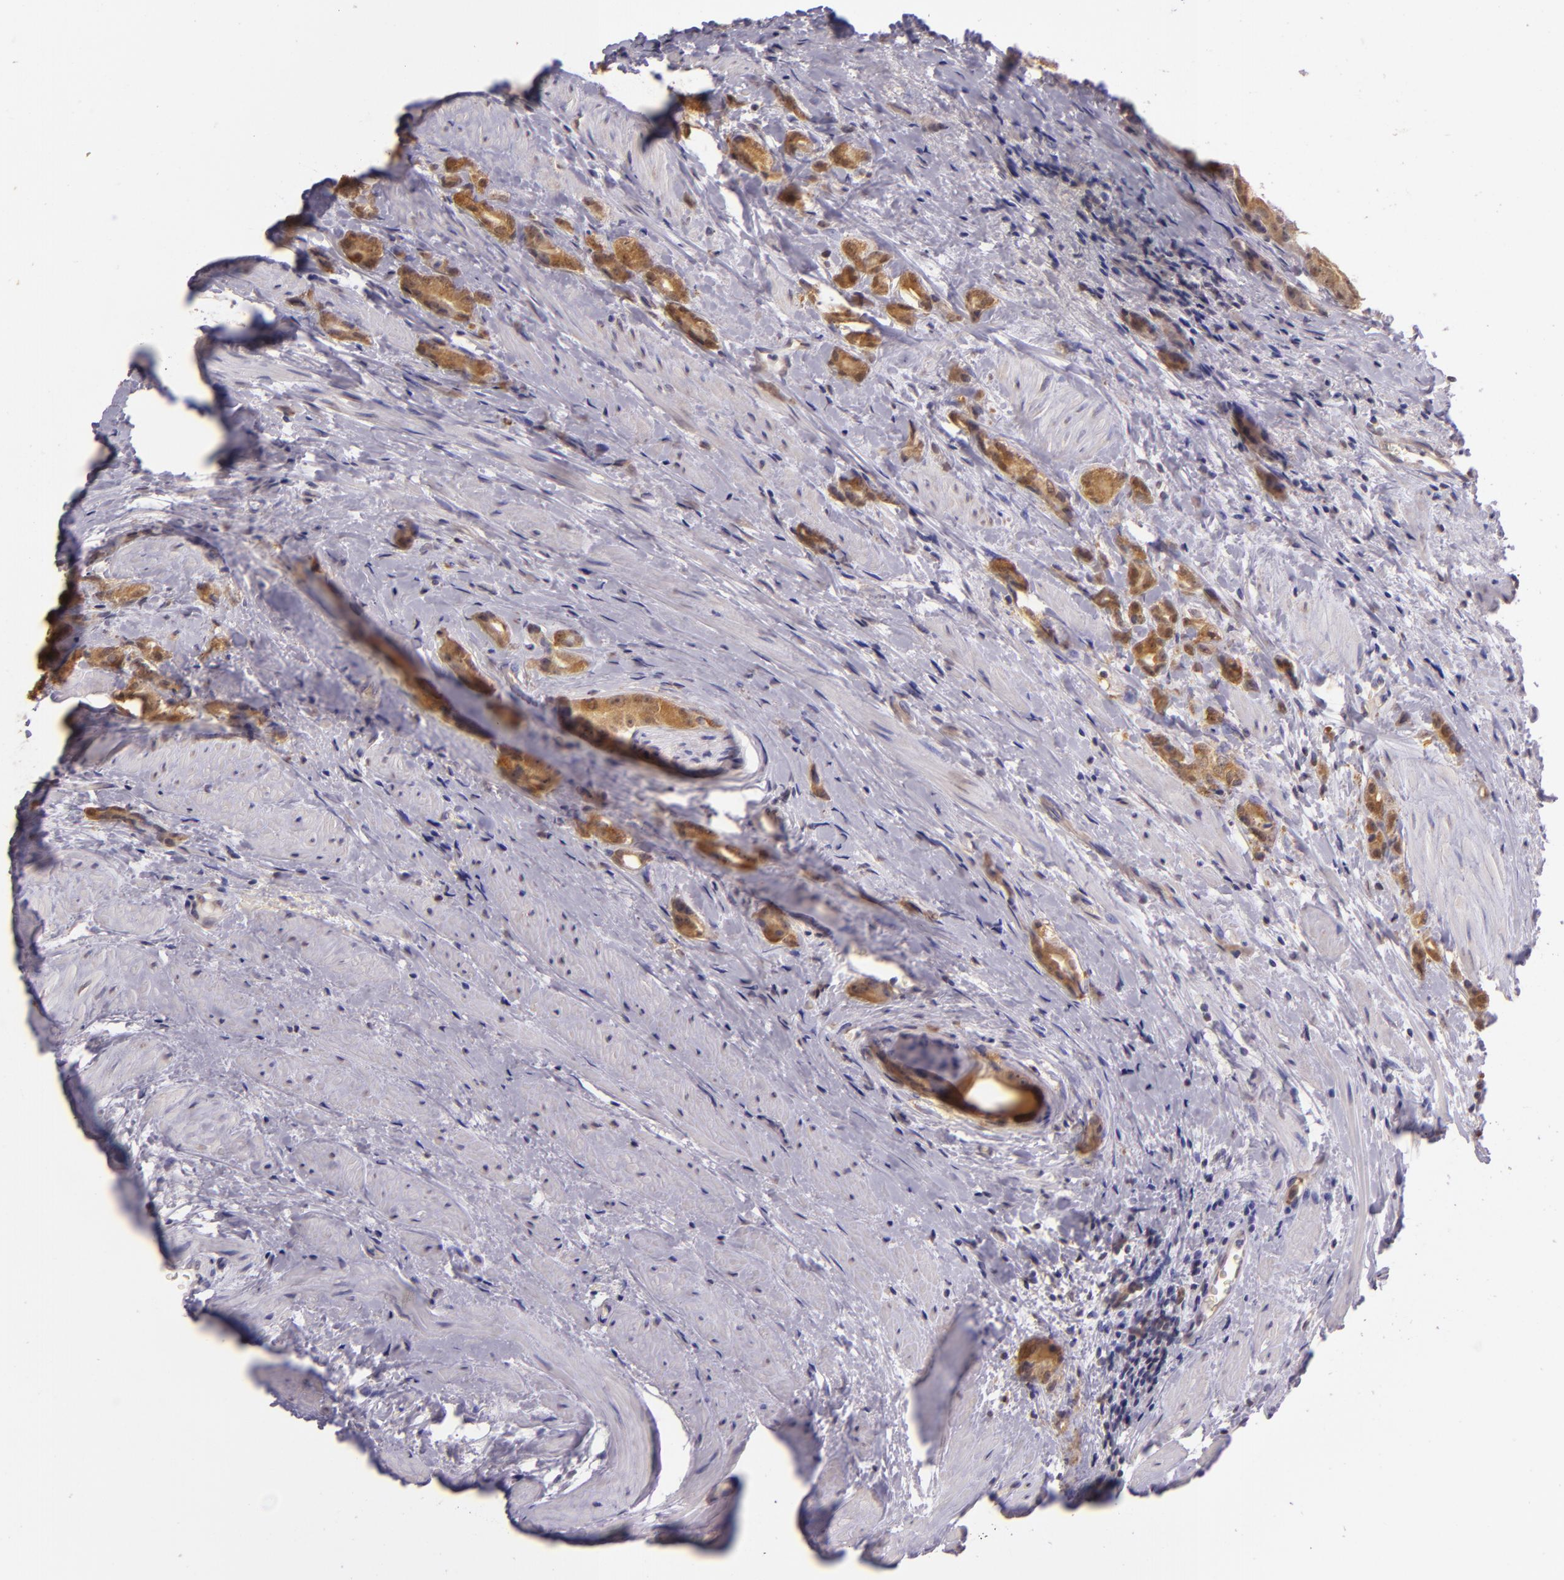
{"staining": {"intensity": "moderate", "quantity": ">75%", "location": "cytoplasmic/membranous"}, "tissue": "prostate cancer", "cell_type": "Tumor cells", "image_type": "cancer", "snomed": [{"axis": "morphology", "description": "Adenocarcinoma, Medium grade"}, {"axis": "topography", "description": "Prostate"}], "caption": "Immunohistochemical staining of prostate medium-grade adenocarcinoma displays medium levels of moderate cytoplasmic/membranous protein staining in approximately >75% of tumor cells.", "gene": "HSPA8", "patient": {"sex": "male", "age": 59}}